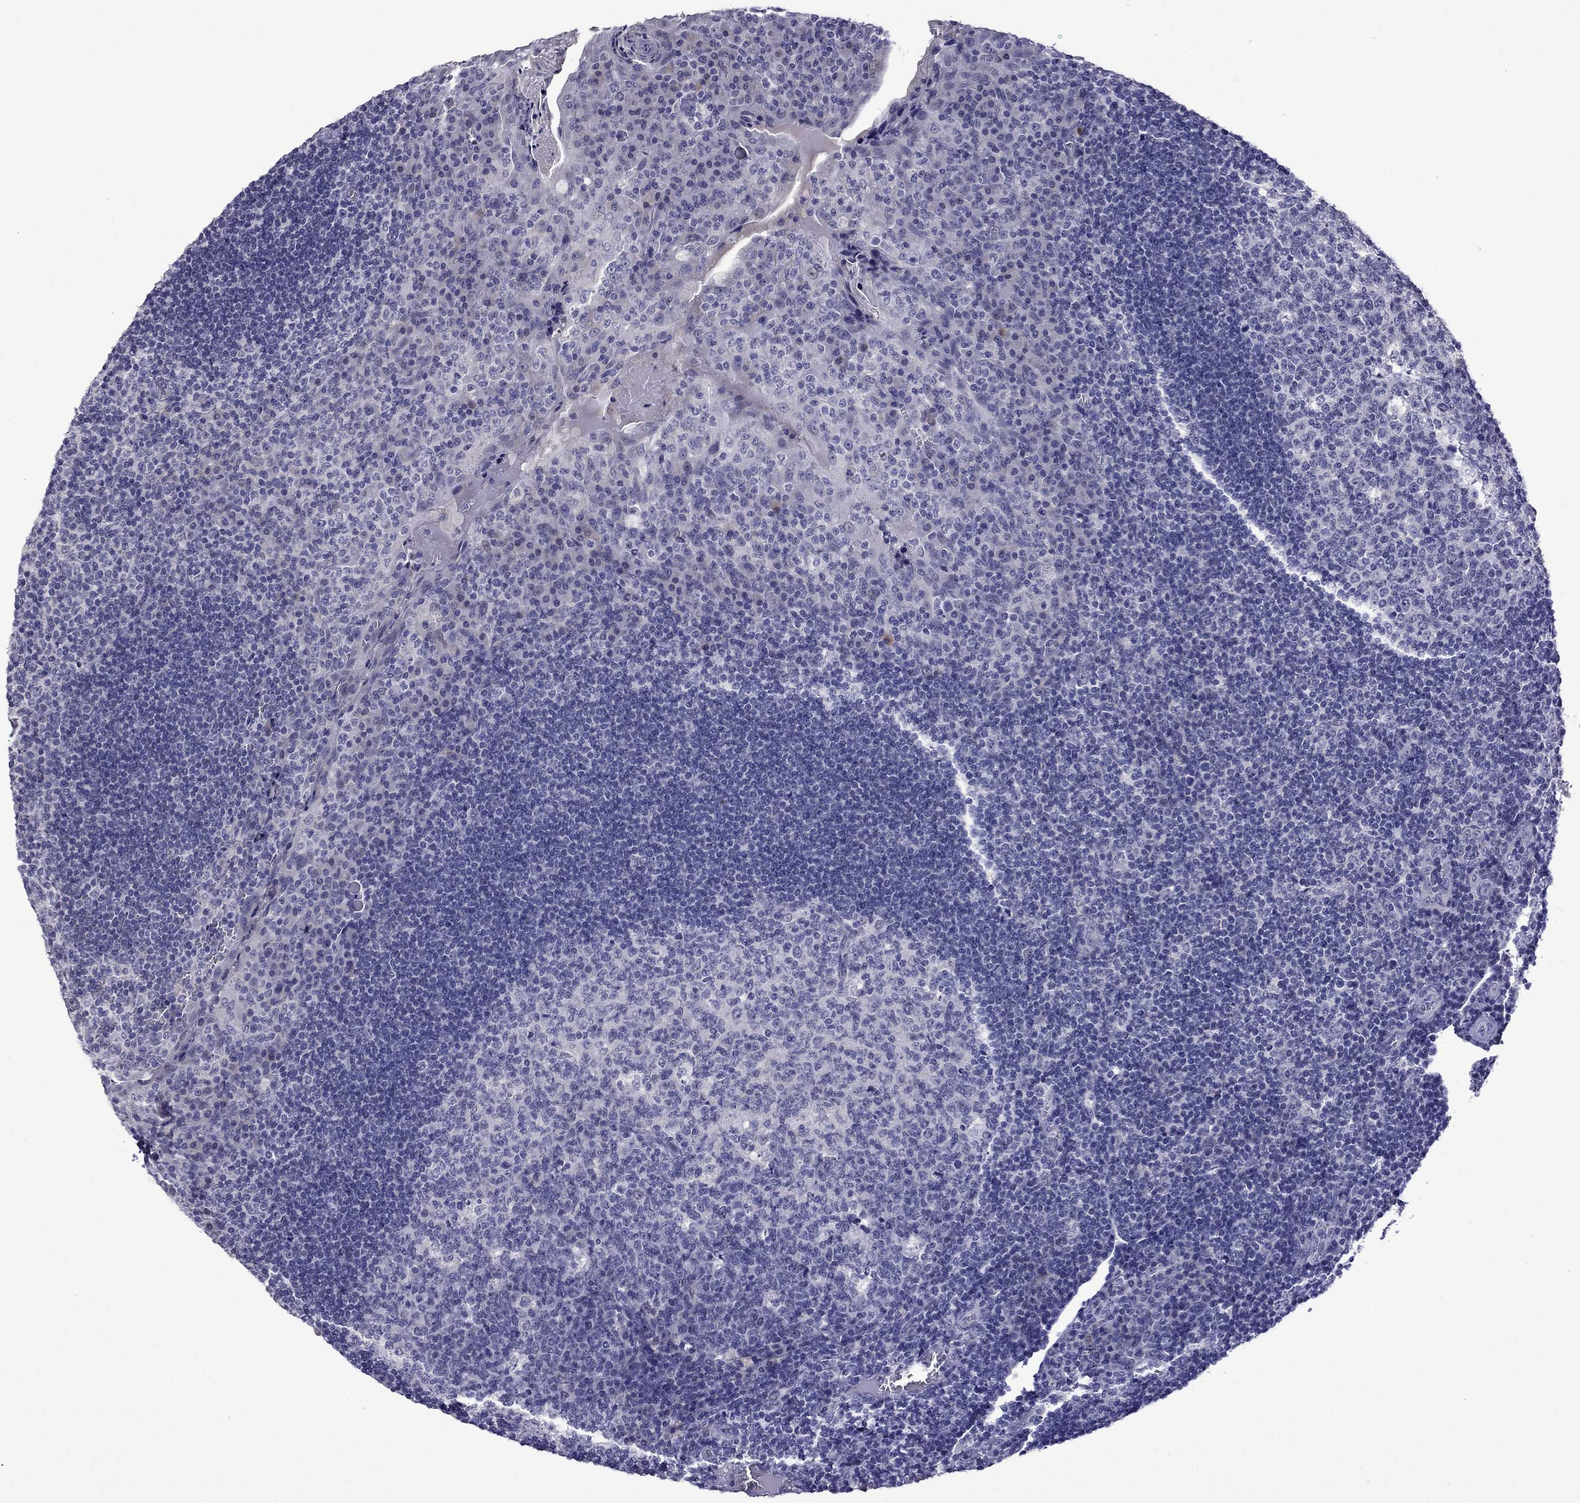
{"staining": {"intensity": "negative", "quantity": "none", "location": "none"}, "tissue": "tonsil", "cell_type": "Germinal center cells", "image_type": "normal", "snomed": [{"axis": "morphology", "description": "Normal tissue, NOS"}, {"axis": "topography", "description": "Tonsil"}], "caption": "DAB (3,3'-diaminobenzidine) immunohistochemical staining of normal tonsil exhibits no significant positivity in germinal center cells. (Brightfield microscopy of DAB IHC at high magnification).", "gene": "STAR", "patient": {"sex": "male", "age": 17}}